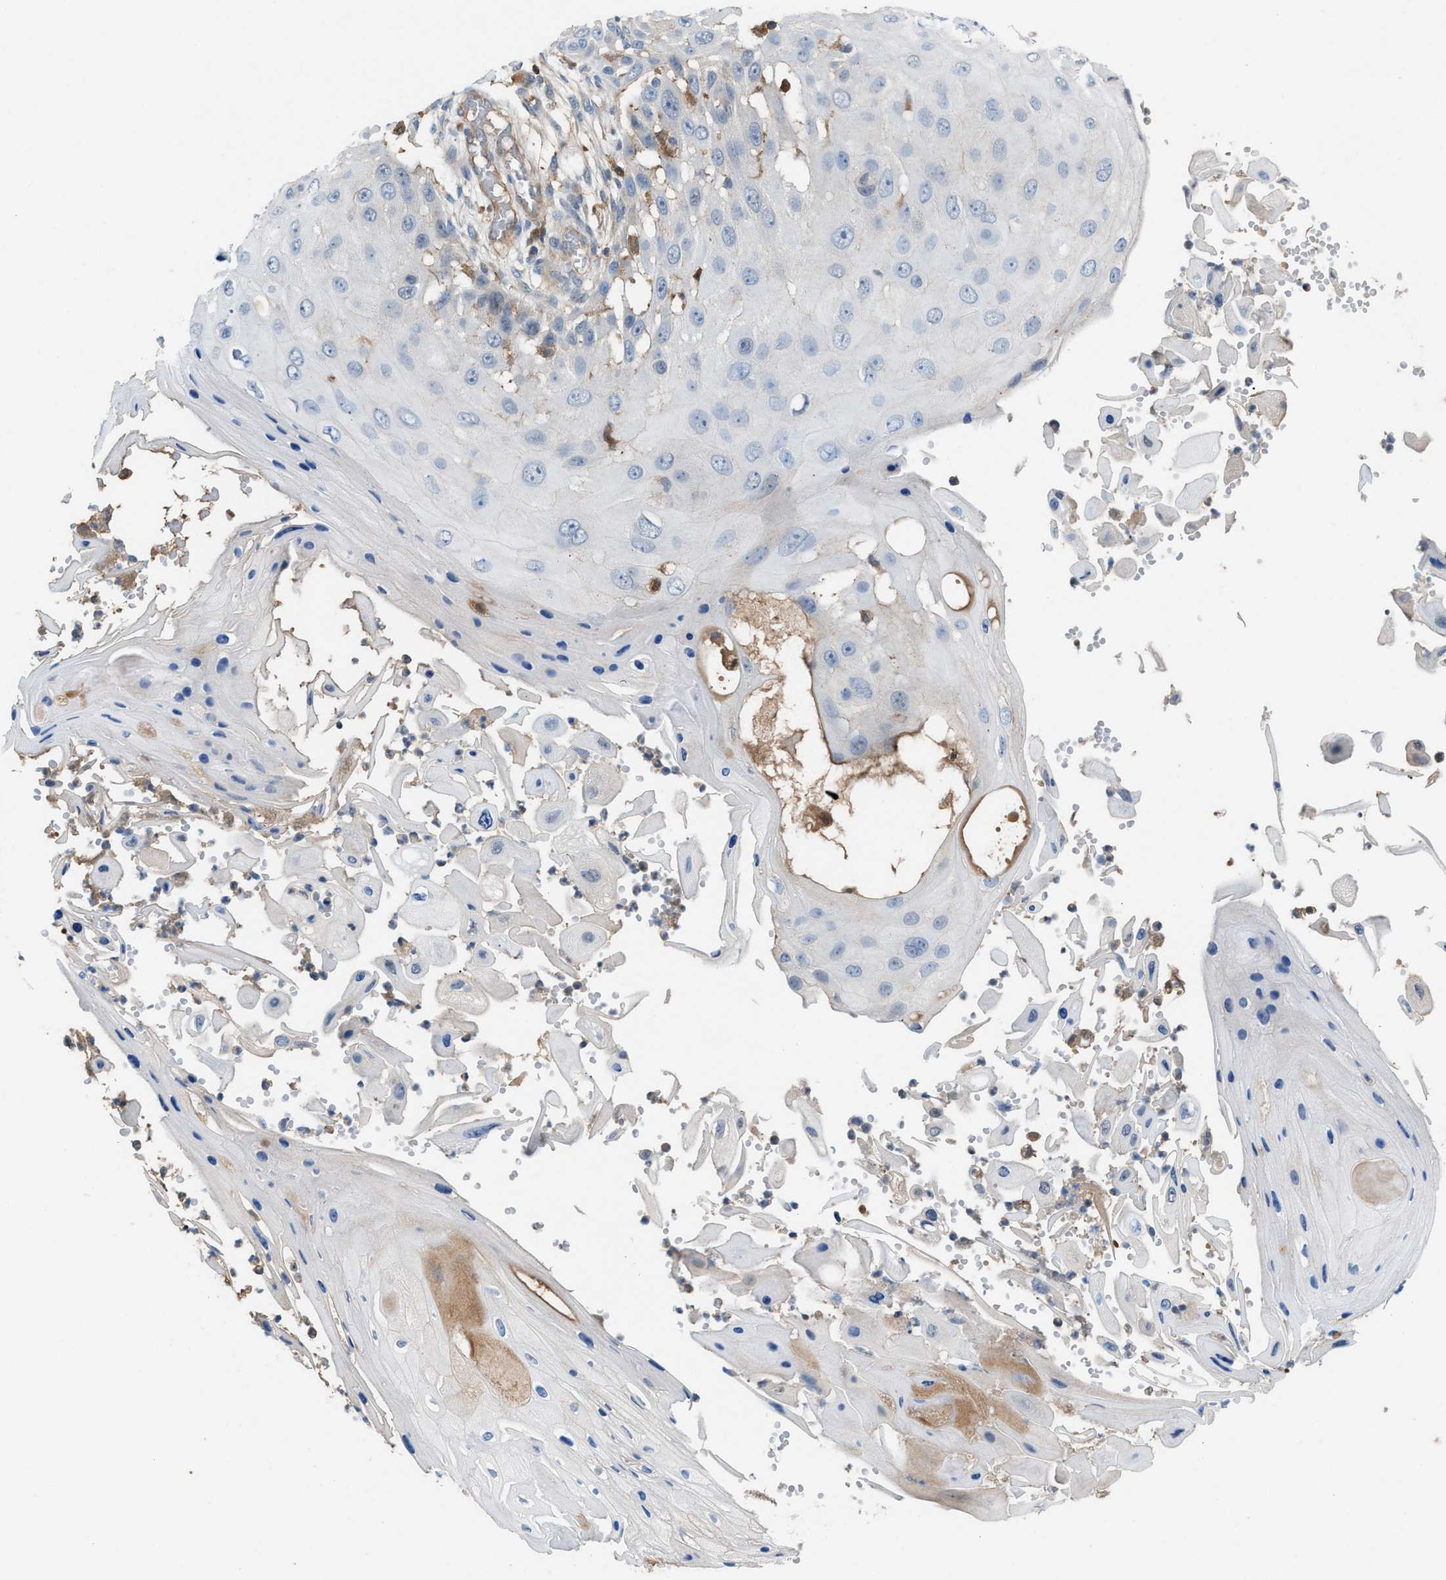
{"staining": {"intensity": "weak", "quantity": "<25%", "location": "cytoplasmic/membranous"}, "tissue": "skin cancer", "cell_type": "Tumor cells", "image_type": "cancer", "snomed": [{"axis": "morphology", "description": "Squamous cell carcinoma, NOS"}, {"axis": "topography", "description": "Skin"}], "caption": "Tumor cells are negative for protein expression in human squamous cell carcinoma (skin).", "gene": "TPK1", "patient": {"sex": "female", "age": 44}}